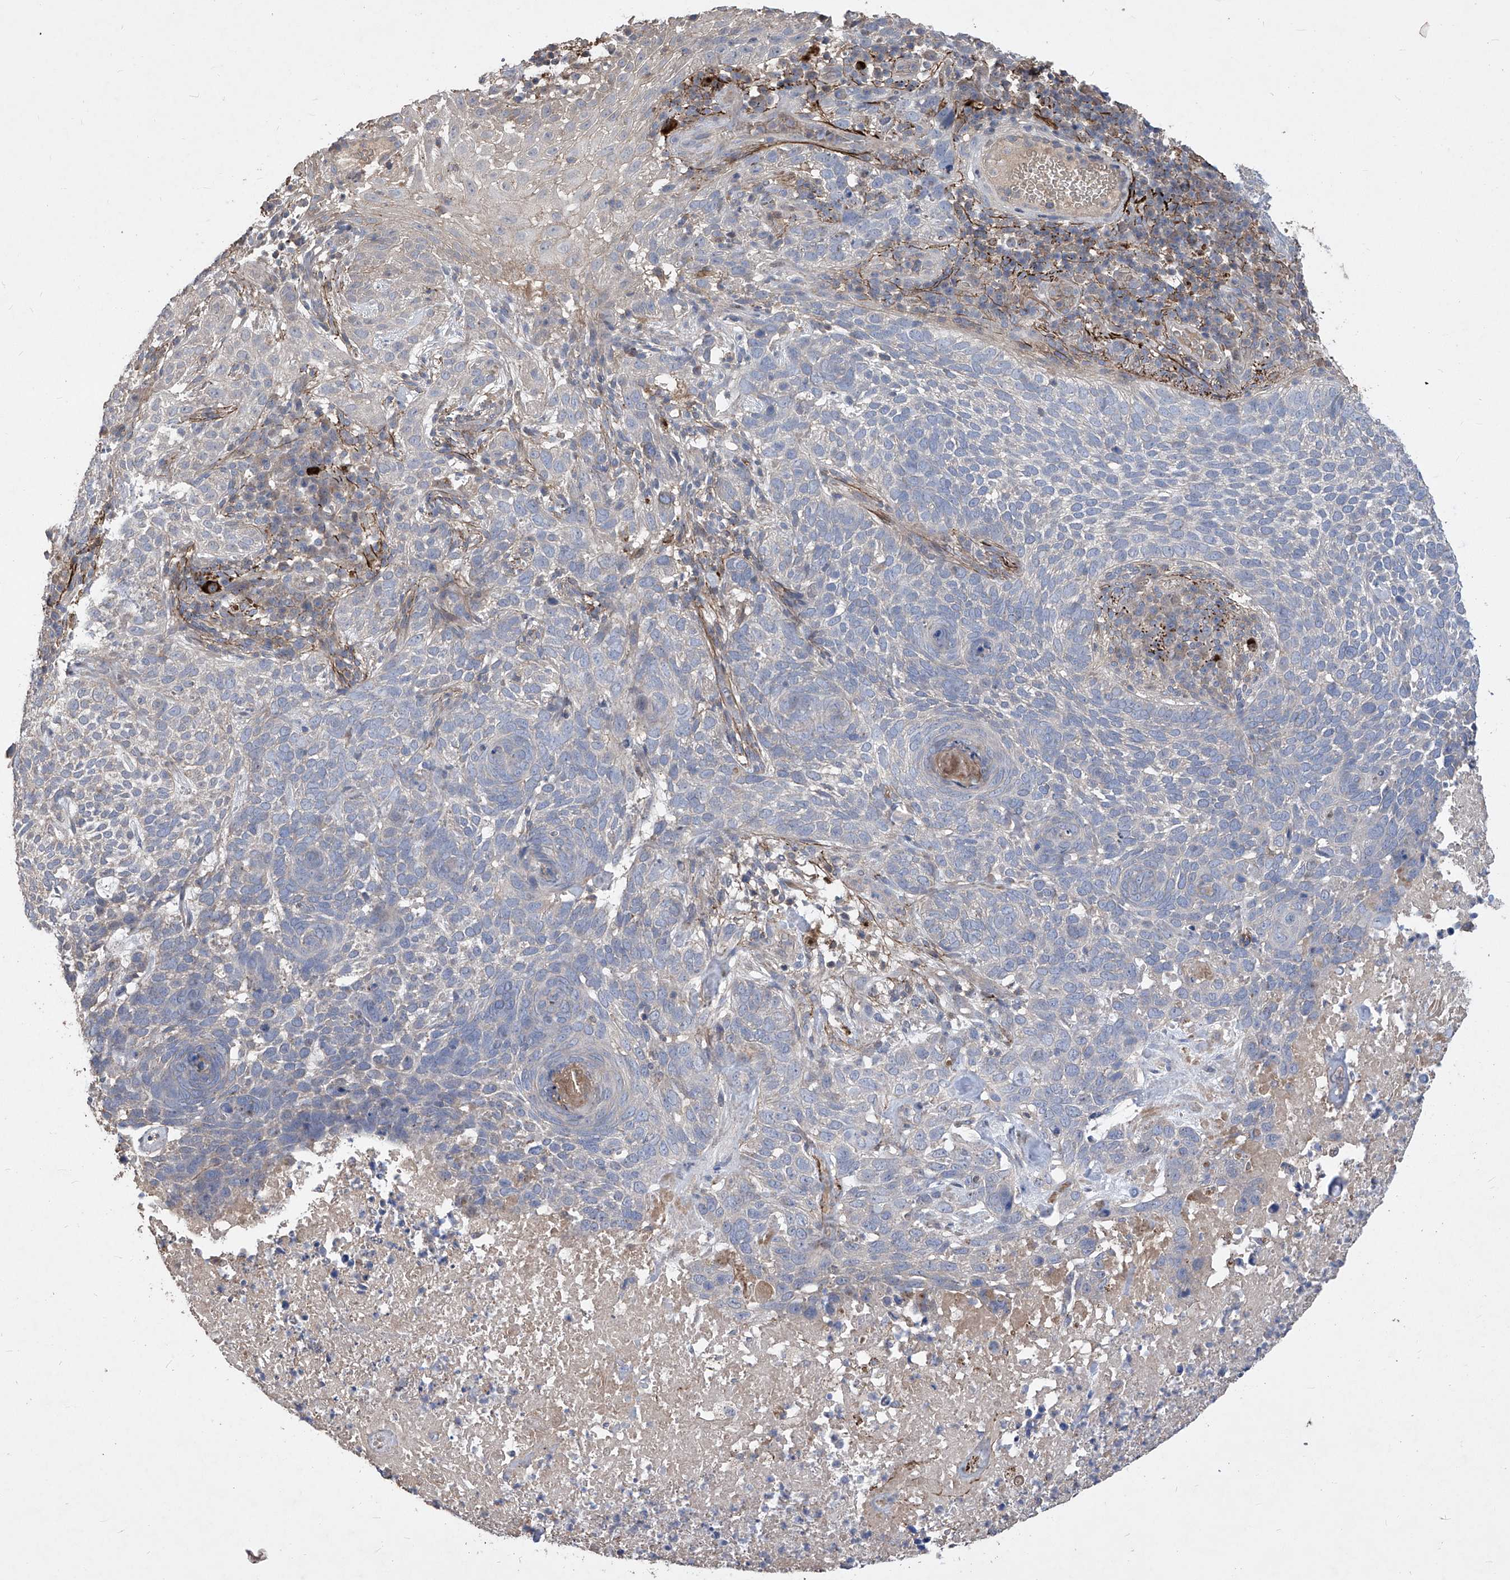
{"staining": {"intensity": "negative", "quantity": "none", "location": "none"}, "tissue": "skin cancer", "cell_type": "Tumor cells", "image_type": "cancer", "snomed": [{"axis": "morphology", "description": "Basal cell carcinoma"}, {"axis": "topography", "description": "Skin"}], "caption": "DAB (3,3'-diaminobenzidine) immunohistochemical staining of skin cancer (basal cell carcinoma) exhibits no significant staining in tumor cells. The staining is performed using DAB brown chromogen with nuclei counter-stained in using hematoxylin.", "gene": "TXNIP", "patient": {"sex": "female", "age": 64}}